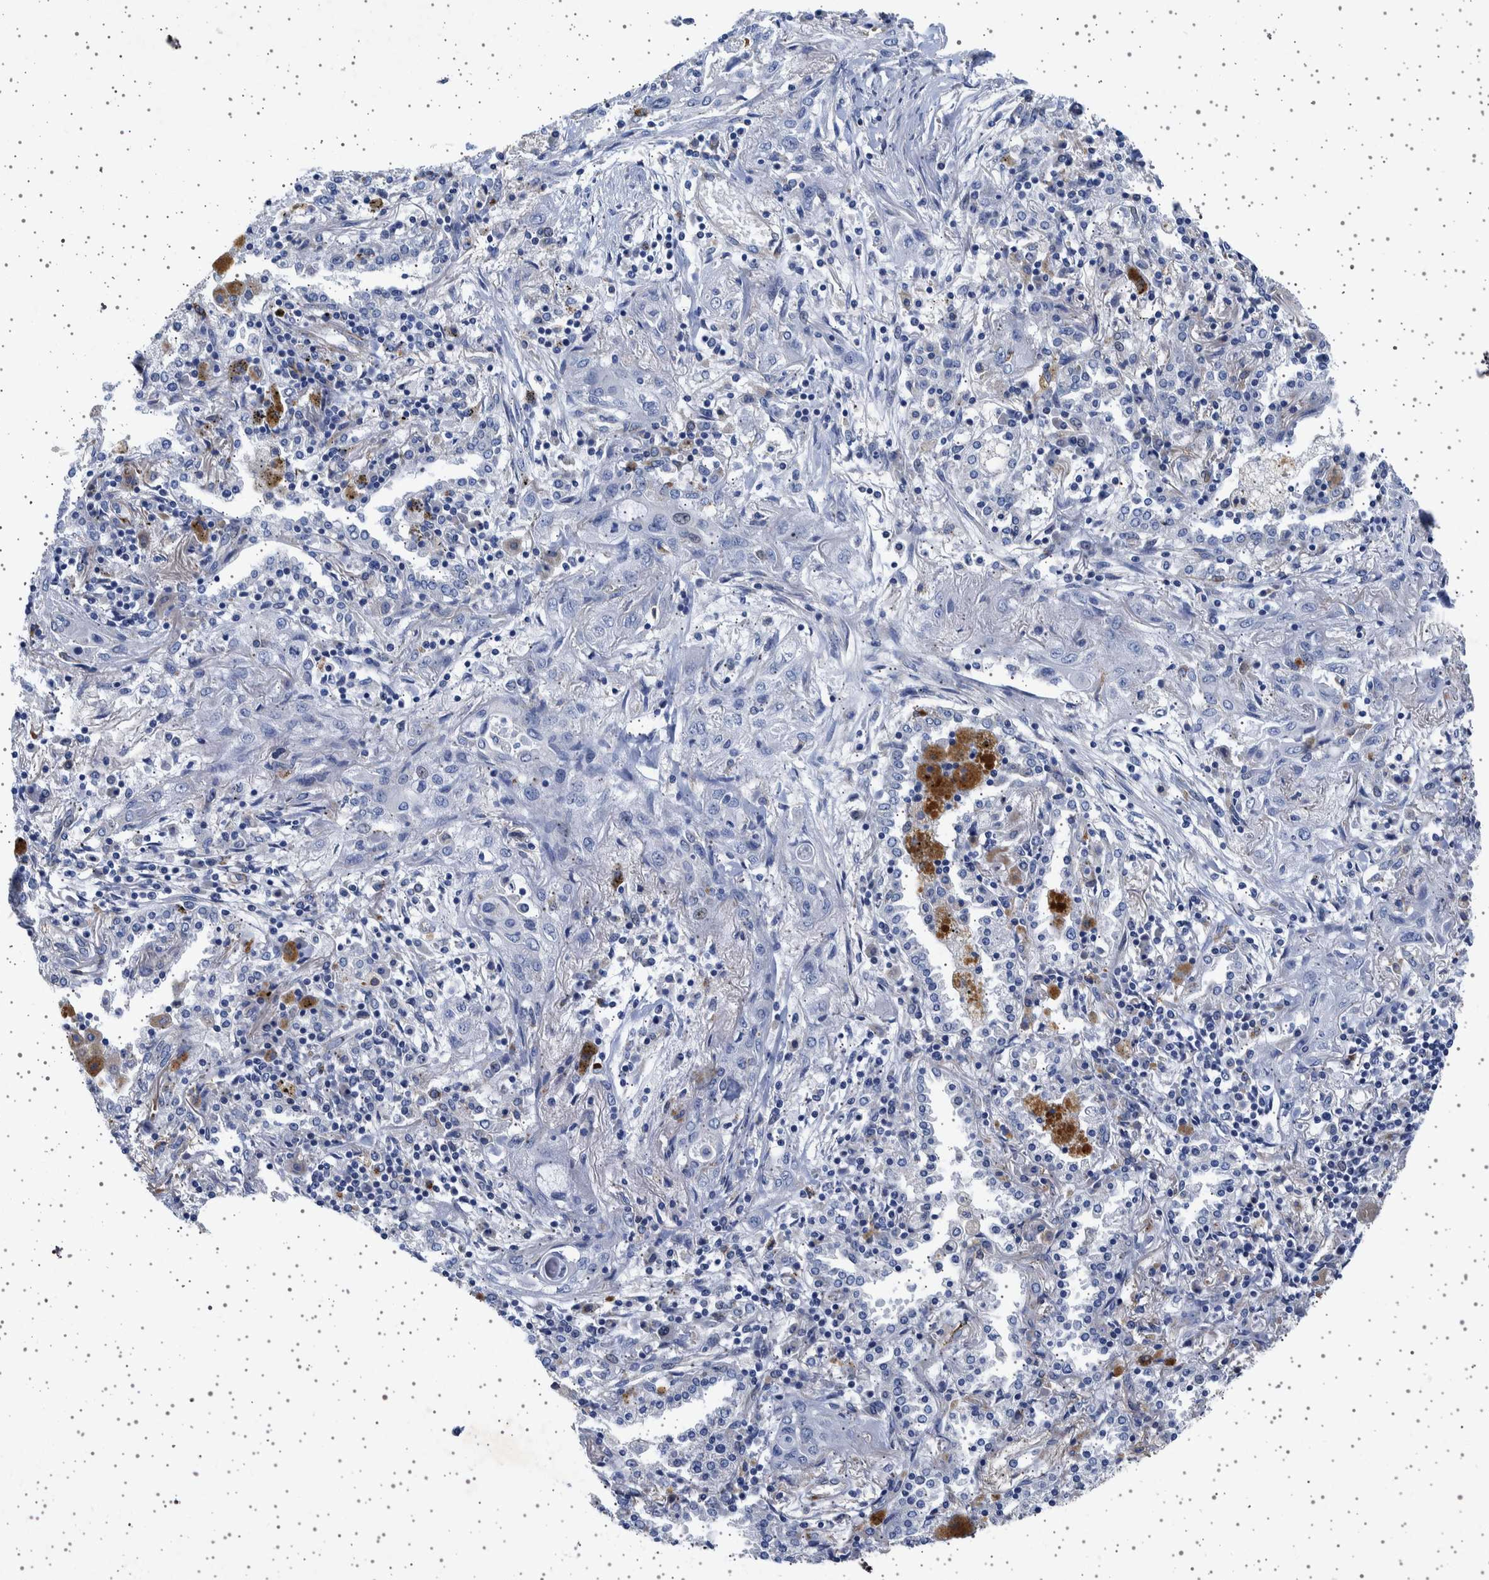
{"staining": {"intensity": "negative", "quantity": "none", "location": "none"}, "tissue": "lung cancer", "cell_type": "Tumor cells", "image_type": "cancer", "snomed": [{"axis": "morphology", "description": "Squamous cell carcinoma, NOS"}, {"axis": "topography", "description": "Lung"}], "caption": "This histopathology image is of lung cancer (squamous cell carcinoma) stained with immunohistochemistry to label a protein in brown with the nuclei are counter-stained blue. There is no expression in tumor cells. (DAB (3,3'-diaminobenzidine) immunohistochemistry (IHC), high magnification).", "gene": "SEPTIN4", "patient": {"sex": "female", "age": 47}}